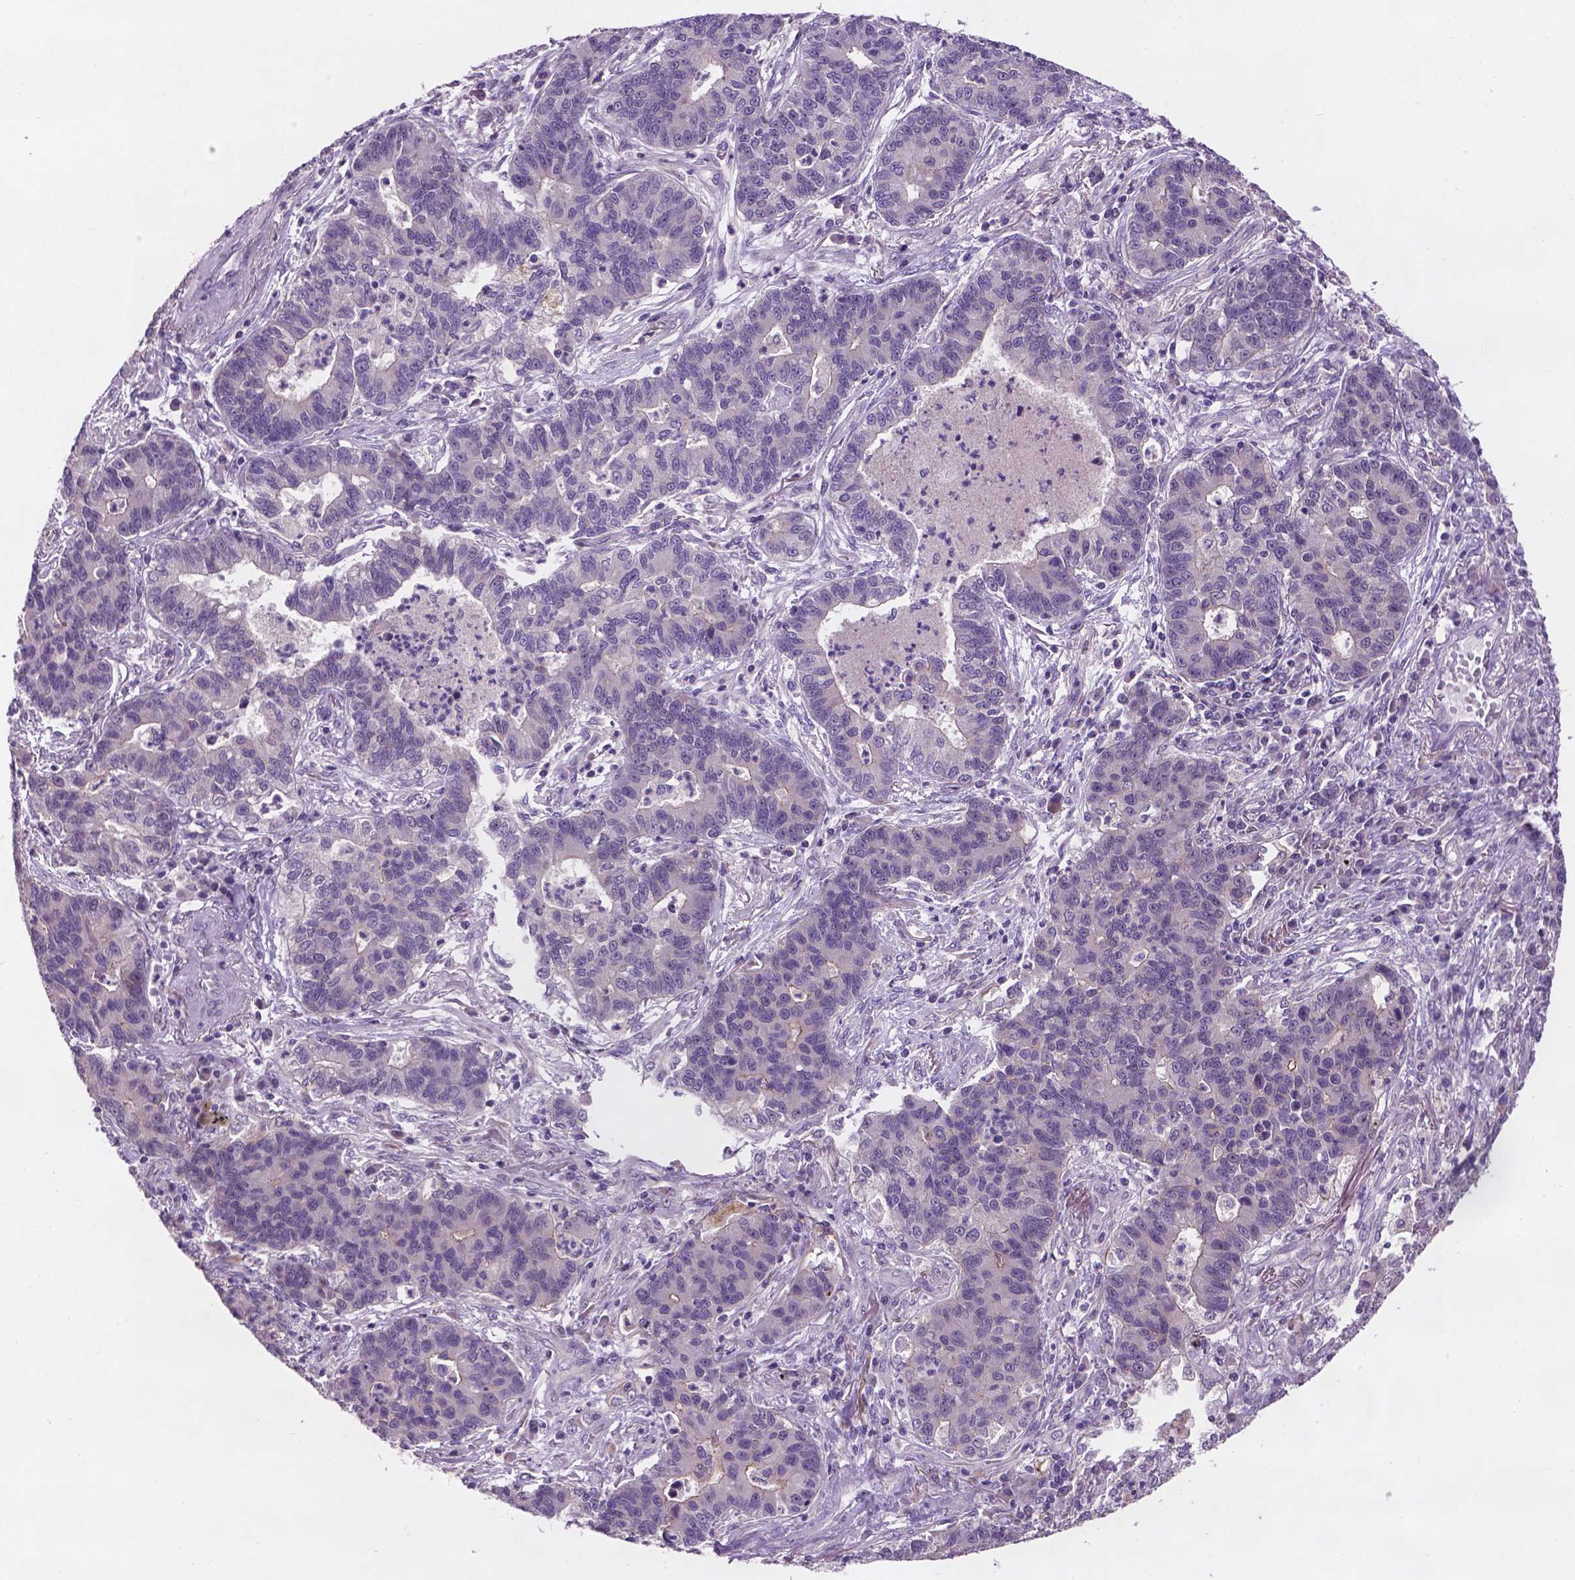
{"staining": {"intensity": "negative", "quantity": "none", "location": "none"}, "tissue": "lung cancer", "cell_type": "Tumor cells", "image_type": "cancer", "snomed": [{"axis": "morphology", "description": "Adenocarcinoma, NOS"}, {"axis": "topography", "description": "Lung"}], "caption": "A high-resolution histopathology image shows immunohistochemistry staining of adenocarcinoma (lung), which displays no significant expression in tumor cells.", "gene": "GXYLT2", "patient": {"sex": "female", "age": 57}}